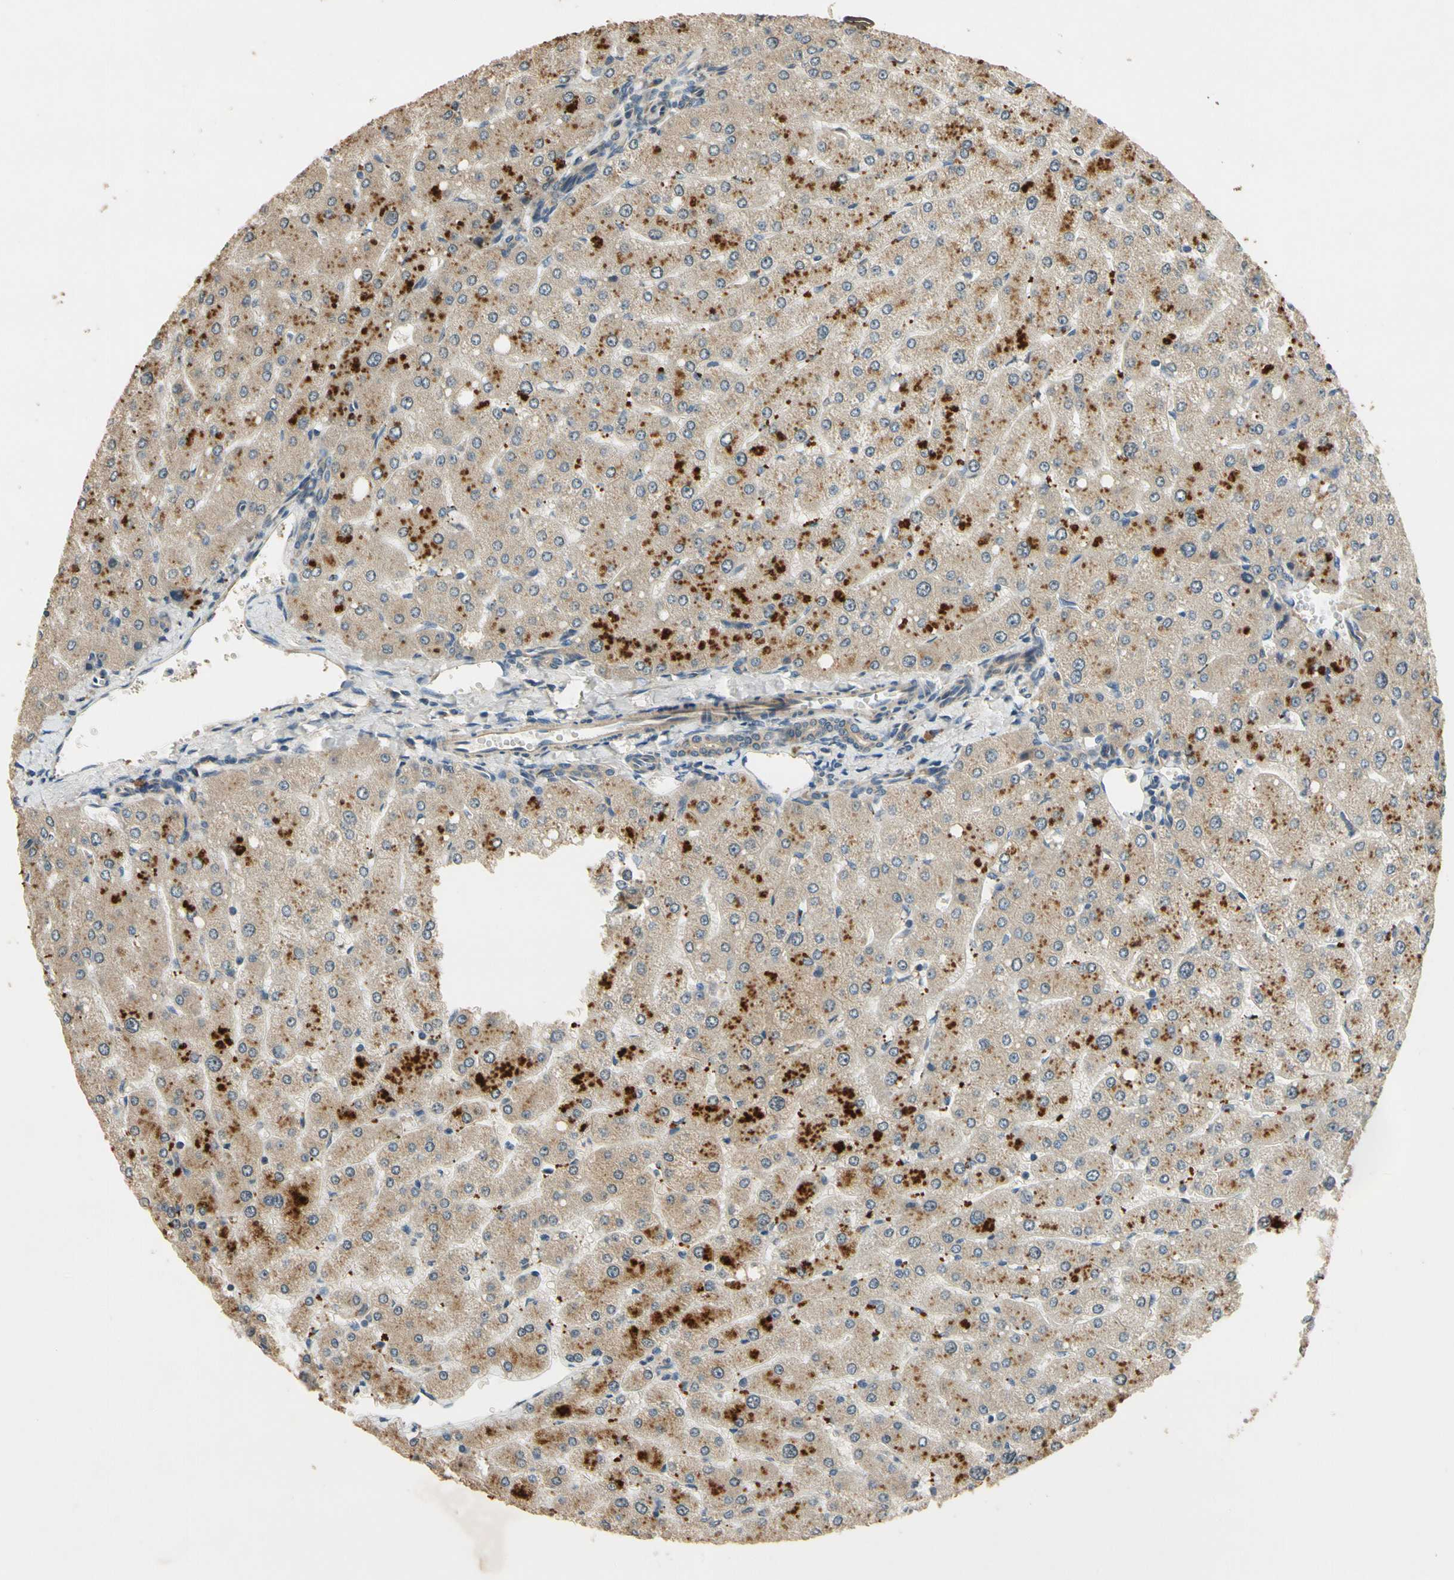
{"staining": {"intensity": "weak", "quantity": ">75%", "location": "cytoplasmic/membranous"}, "tissue": "liver", "cell_type": "Cholangiocytes", "image_type": "normal", "snomed": [{"axis": "morphology", "description": "Normal tissue, NOS"}, {"axis": "topography", "description": "Liver"}], "caption": "Brown immunohistochemical staining in normal liver exhibits weak cytoplasmic/membranous positivity in approximately >75% of cholangiocytes.", "gene": "ALKBH3", "patient": {"sex": "male", "age": 55}}